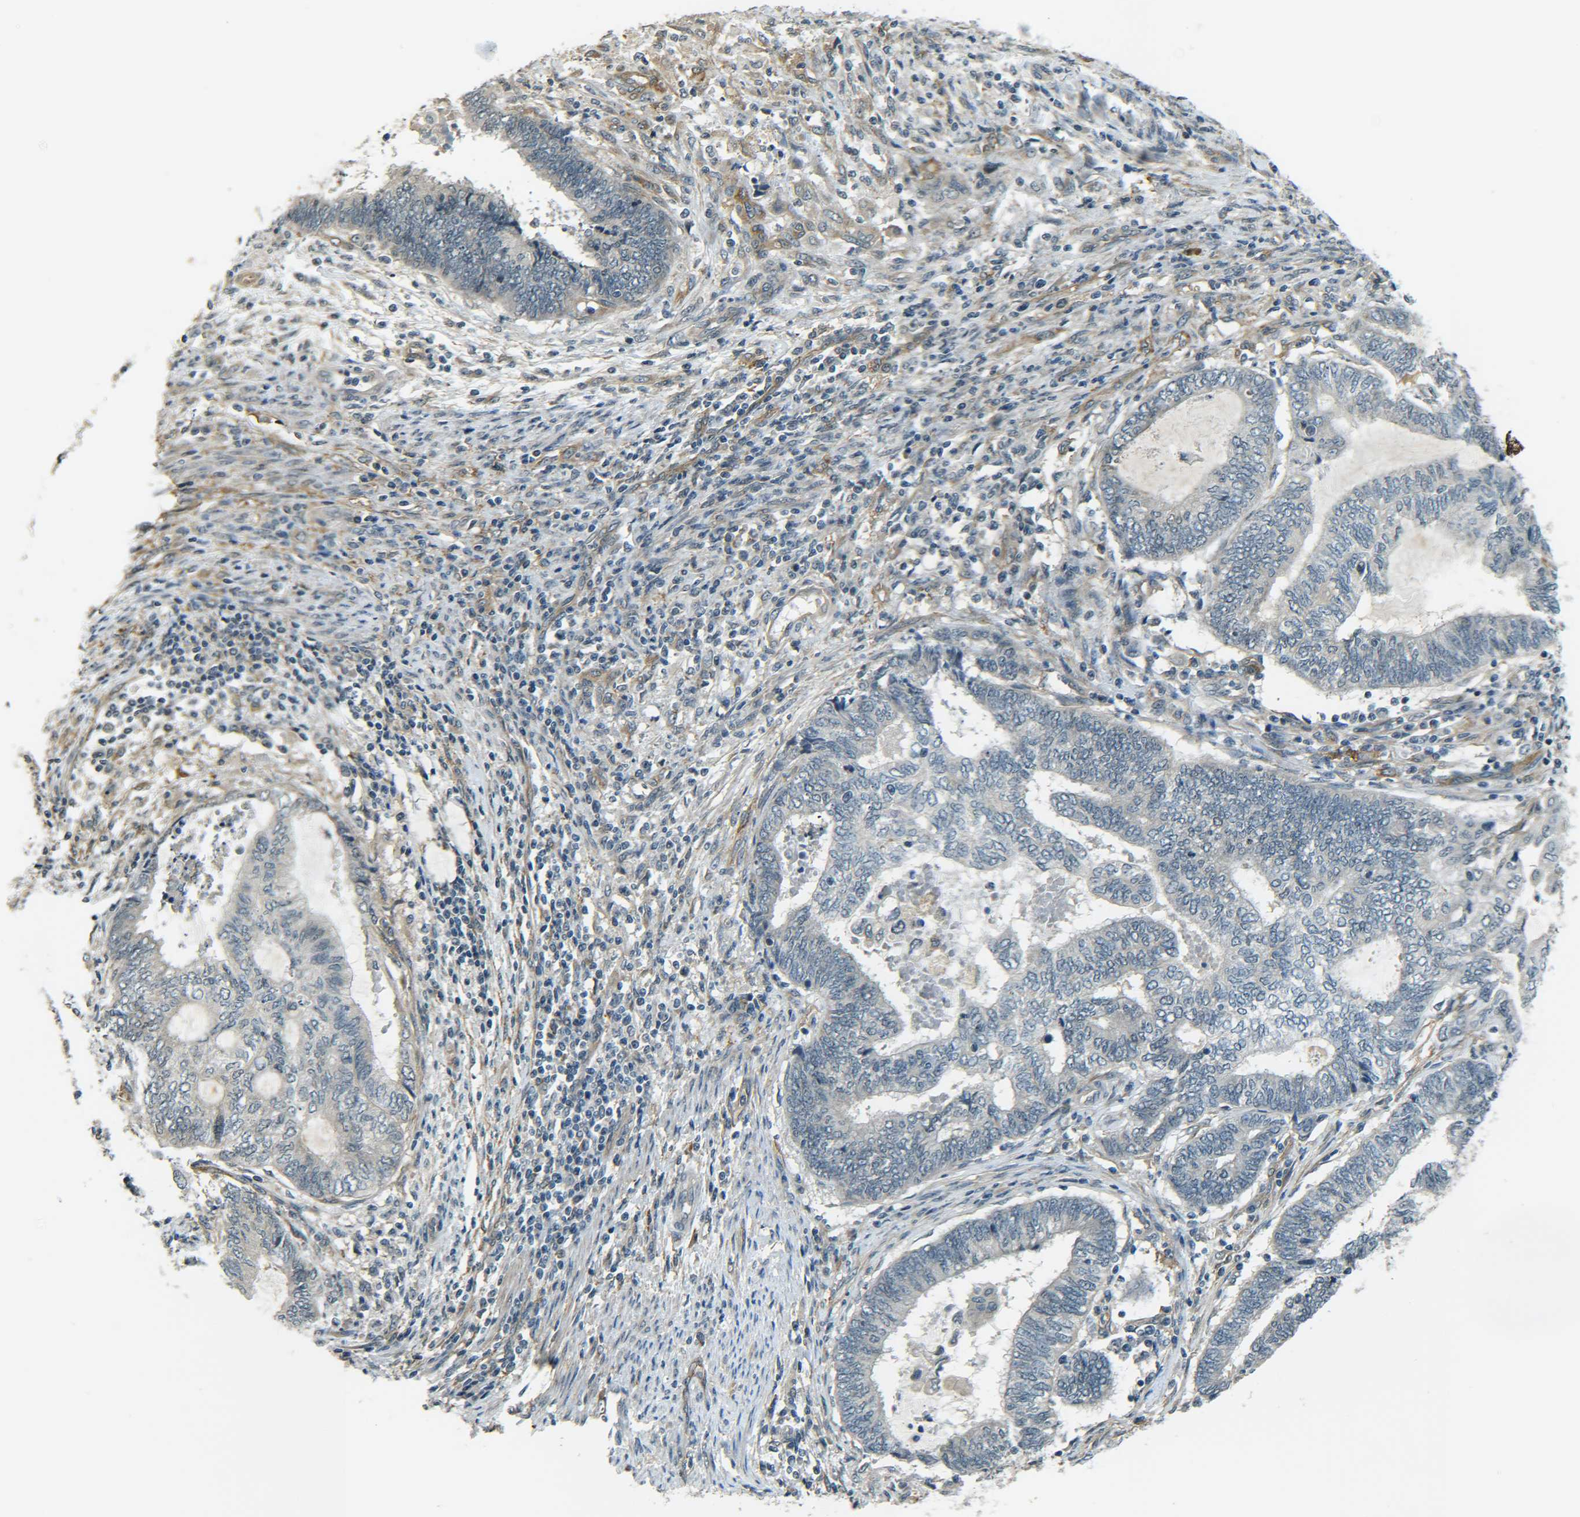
{"staining": {"intensity": "negative", "quantity": "none", "location": "none"}, "tissue": "endometrial cancer", "cell_type": "Tumor cells", "image_type": "cancer", "snomed": [{"axis": "morphology", "description": "Adenocarcinoma, NOS"}, {"axis": "topography", "description": "Uterus"}, {"axis": "topography", "description": "Endometrium"}], "caption": "This is an immunohistochemistry (IHC) image of human endometrial cancer (adenocarcinoma). There is no expression in tumor cells.", "gene": "DAB2", "patient": {"sex": "female", "age": 70}}